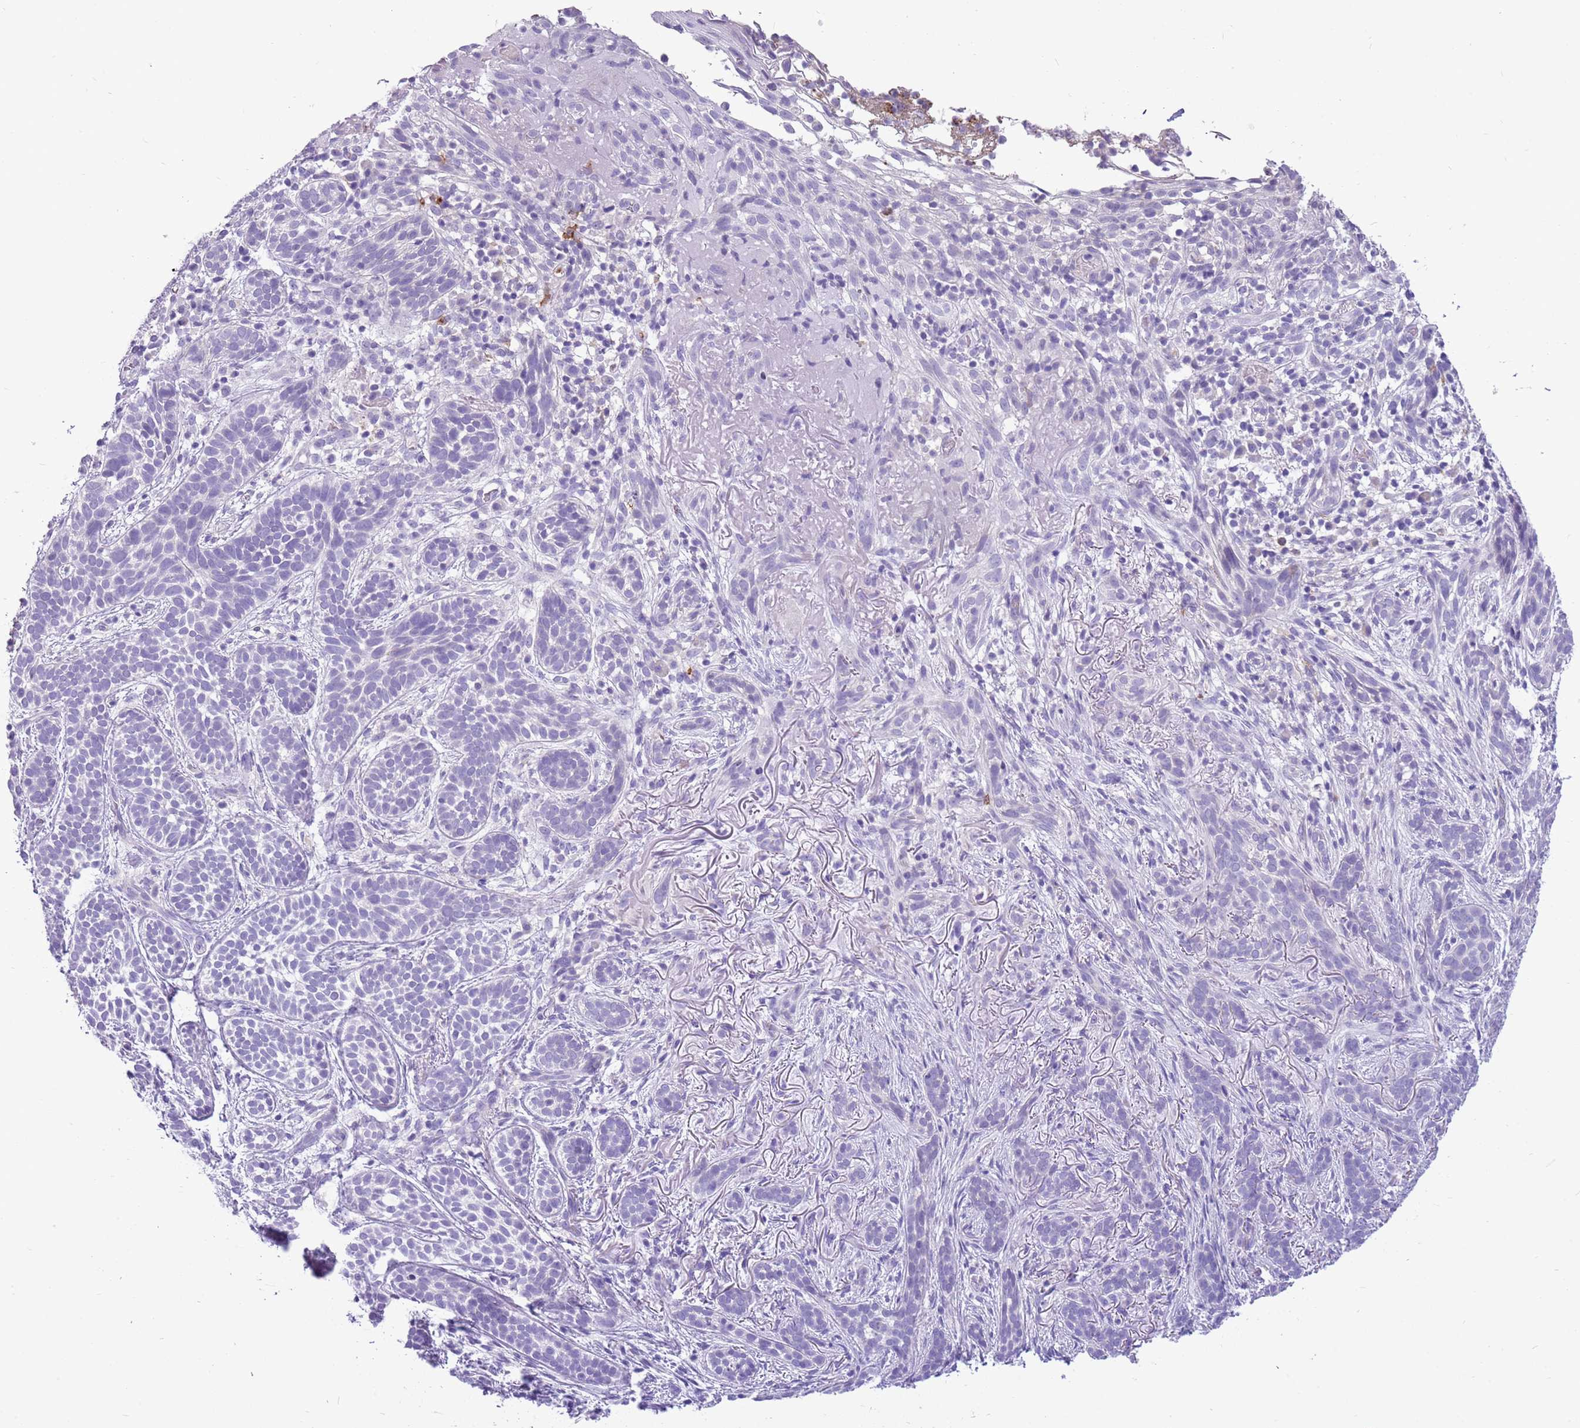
{"staining": {"intensity": "negative", "quantity": "none", "location": "none"}, "tissue": "skin cancer", "cell_type": "Tumor cells", "image_type": "cancer", "snomed": [{"axis": "morphology", "description": "Basal cell carcinoma"}, {"axis": "topography", "description": "Skin"}], "caption": "Tumor cells are negative for protein expression in human skin cancer (basal cell carcinoma). Nuclei are stained in blue.", "gene": "SCAMP5", "patient": {"sex": "male", "age": 71}}